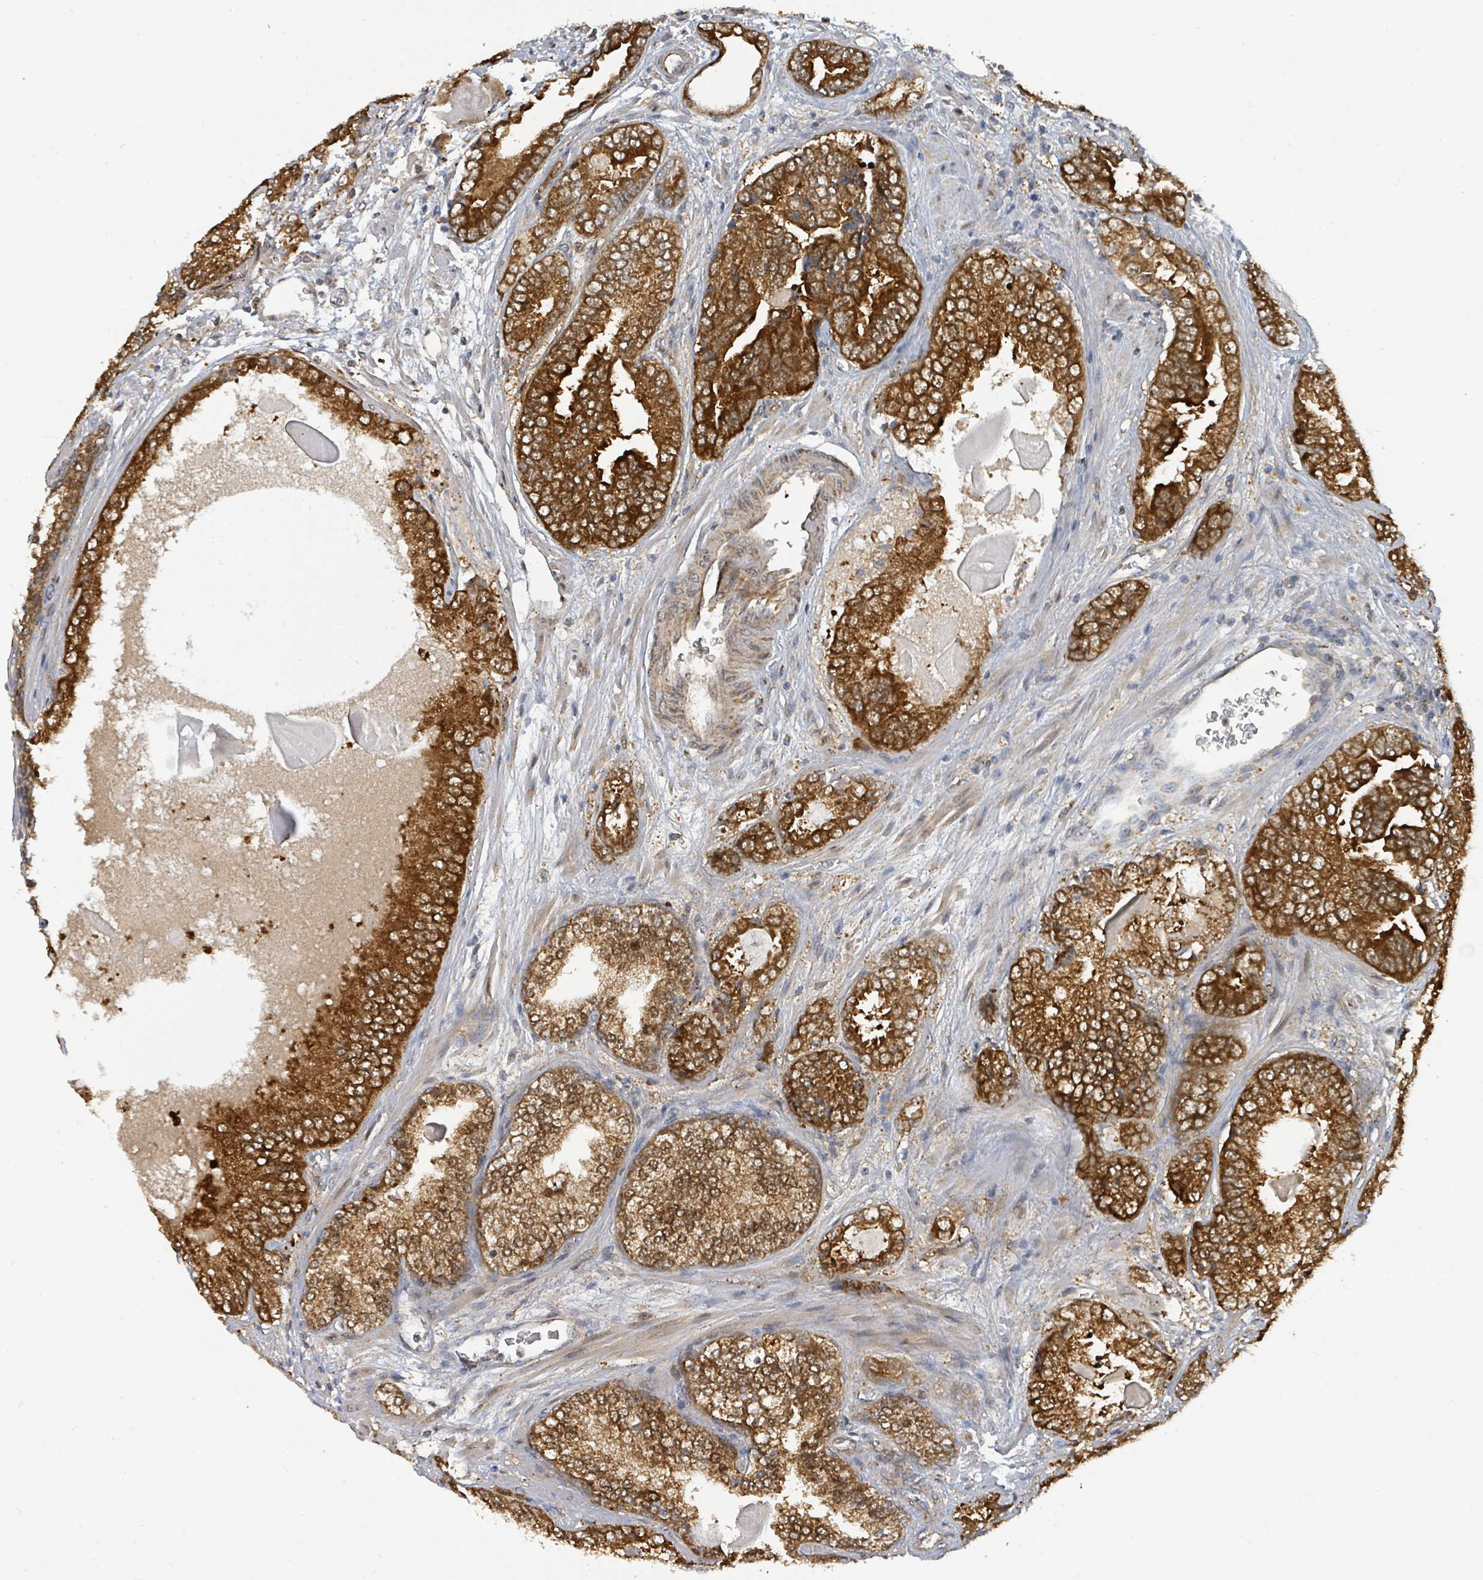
{"staining": {"intensity": "strong", "quantity": ">75%", "location": "cytoplasmic/membranous,nuclear"}, "tissue": "prostate cancer", "cell_type": "Tumor cells", "image_type": "cancer", "snomed": [{"axis": "morphology", "description": "Adenocarcinoma, High grade"}, {"axis": "topography", "description": "Prostate"}], "caption": "Strong cytoplasmic/membranous and nuclear expression is present in about >75% of tumor cells in high-grade adenocarcinoma (prostate).", "gene": "PSMB7", "patient": {"sex": "male", "age": 63}}